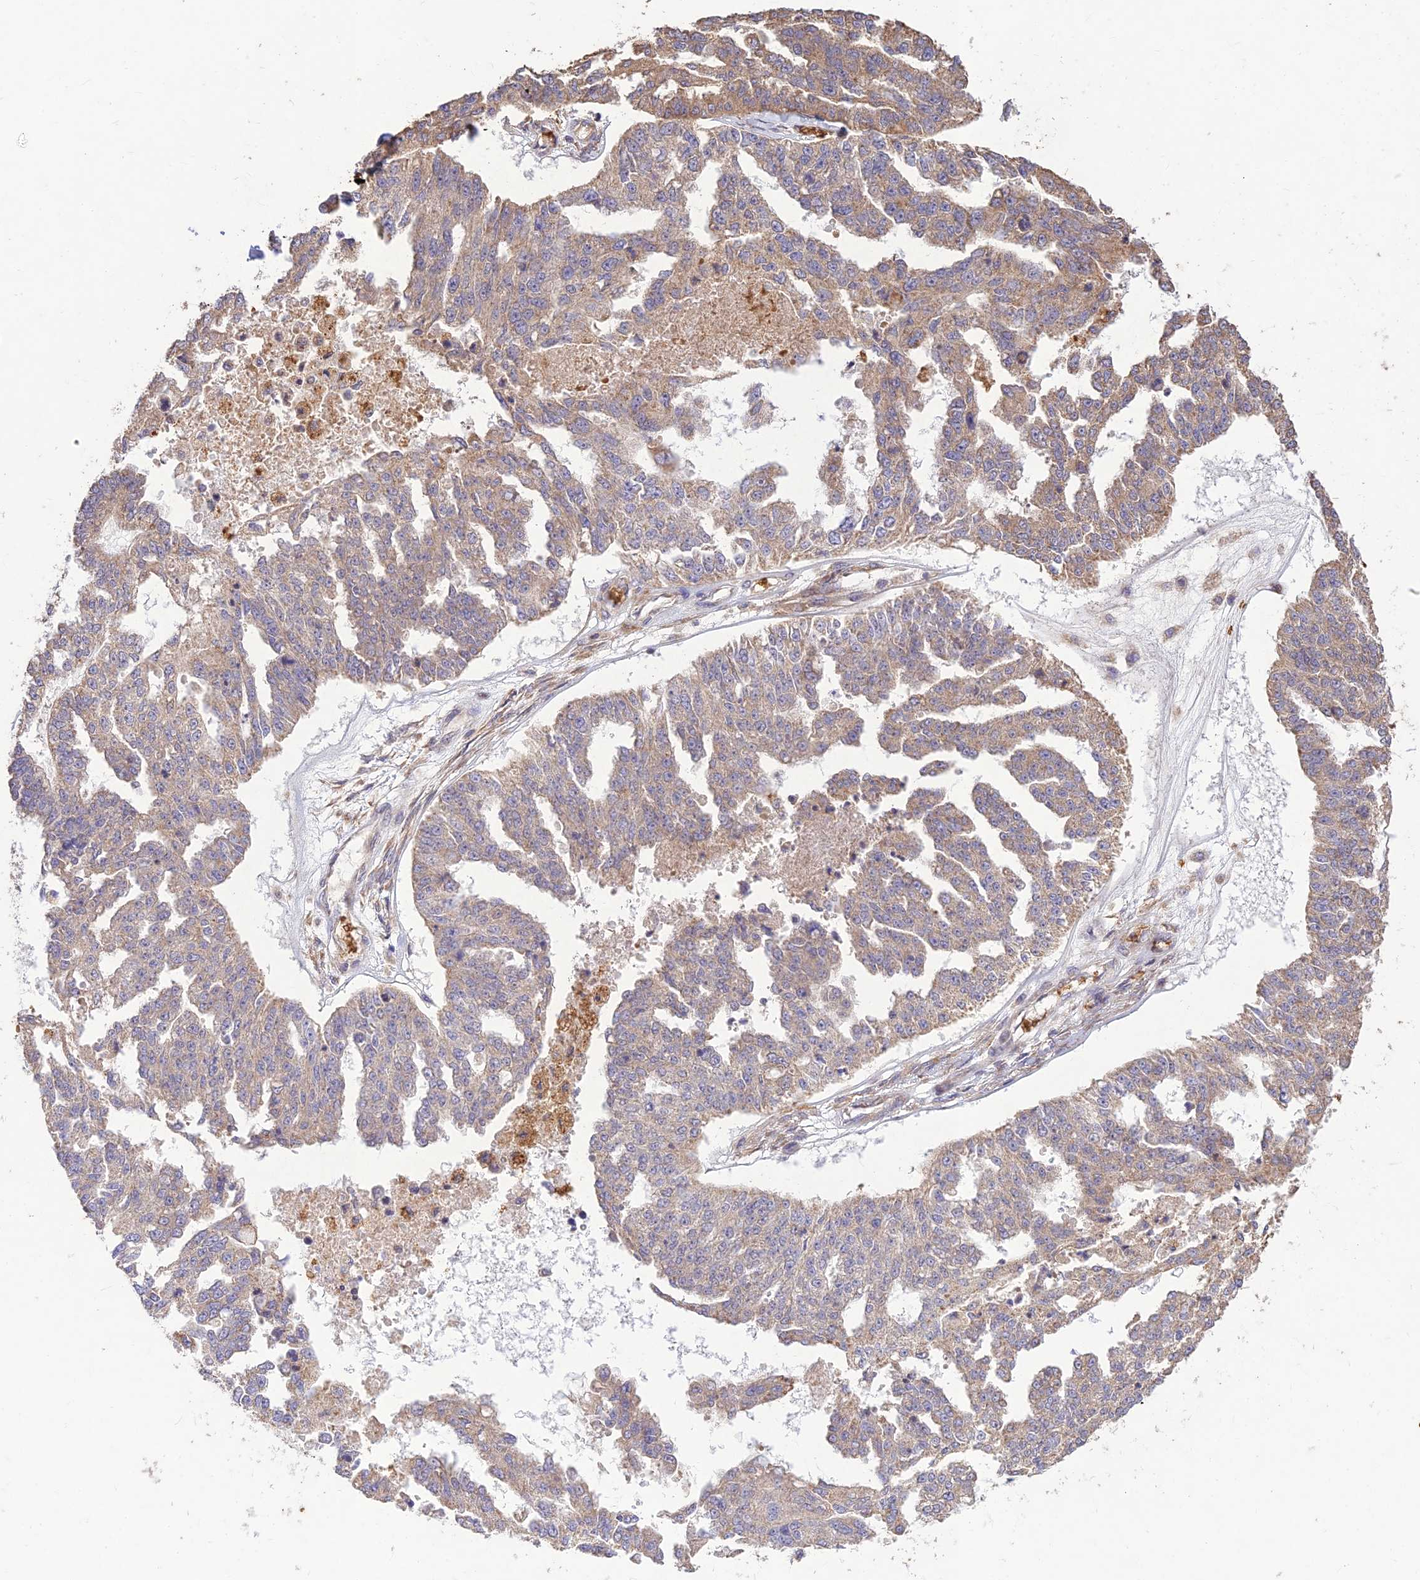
{"staining": {"intensity": "weak", "quantity": ">75%", "location": "cytoplasmic/membranous"}, "tissue": "ovarian cancer", "cell_type": "Tumor cells", "image_type": "cancer", "snomed": [{"axis": "morphology", "description": "Cystadenocarcinoma, serous, NOS"}, {"axis": "topography", "description": "Ovary"}], "caption": "Immunohistochemical staining of human serous cystadenocarcinoma (ovarian) reveals low levels of weak cytoplasmic/membranous staining in about >75% of tumor cells.", "gene": "PPP1R11", "patient": {"sex": "female", "age": 58}}